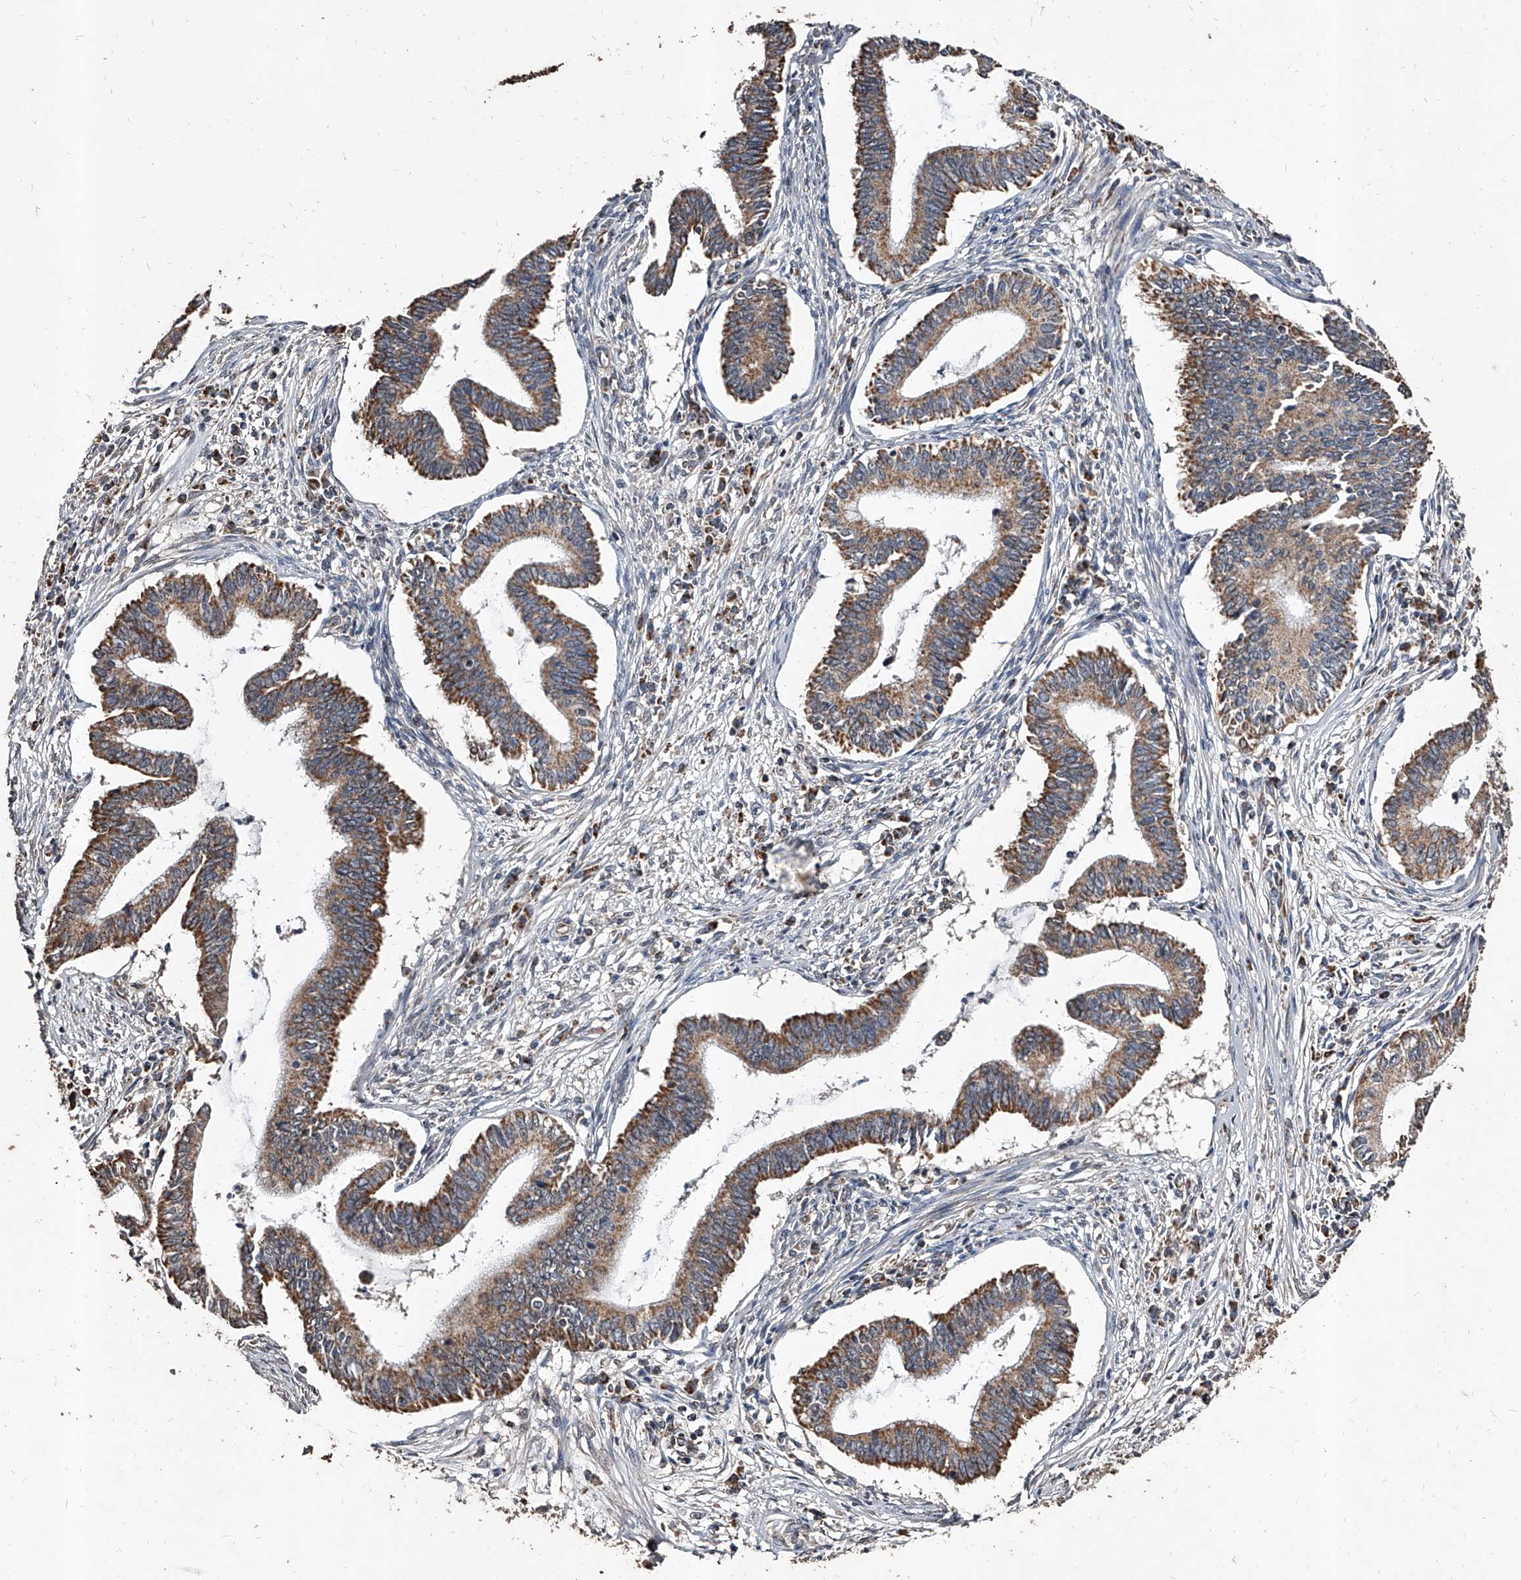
{"staining": {"intensity": "moderate", "quantity": ">75%", "location": "cytoplasmic/membranous"}, "tissue": "cervical cancer", "cell_type": "Tumor cells", "image_type": "cancer", "snomed": [{"axis": "morphology", "description": "Adenocarcinoma, NOS"}, {"axis": "topography", "description": "Cervix"}], "caption": "Tumor cells display medium levels of moderate cytoplasmic/membranous positivity in about >75% of cells in human cervical cancer (adenocarcinoma). (Brightfield microscopy of DAB IHC at high magnification).", "gene": "GPR183", "patient": {"sex": "female", "age": 36}}